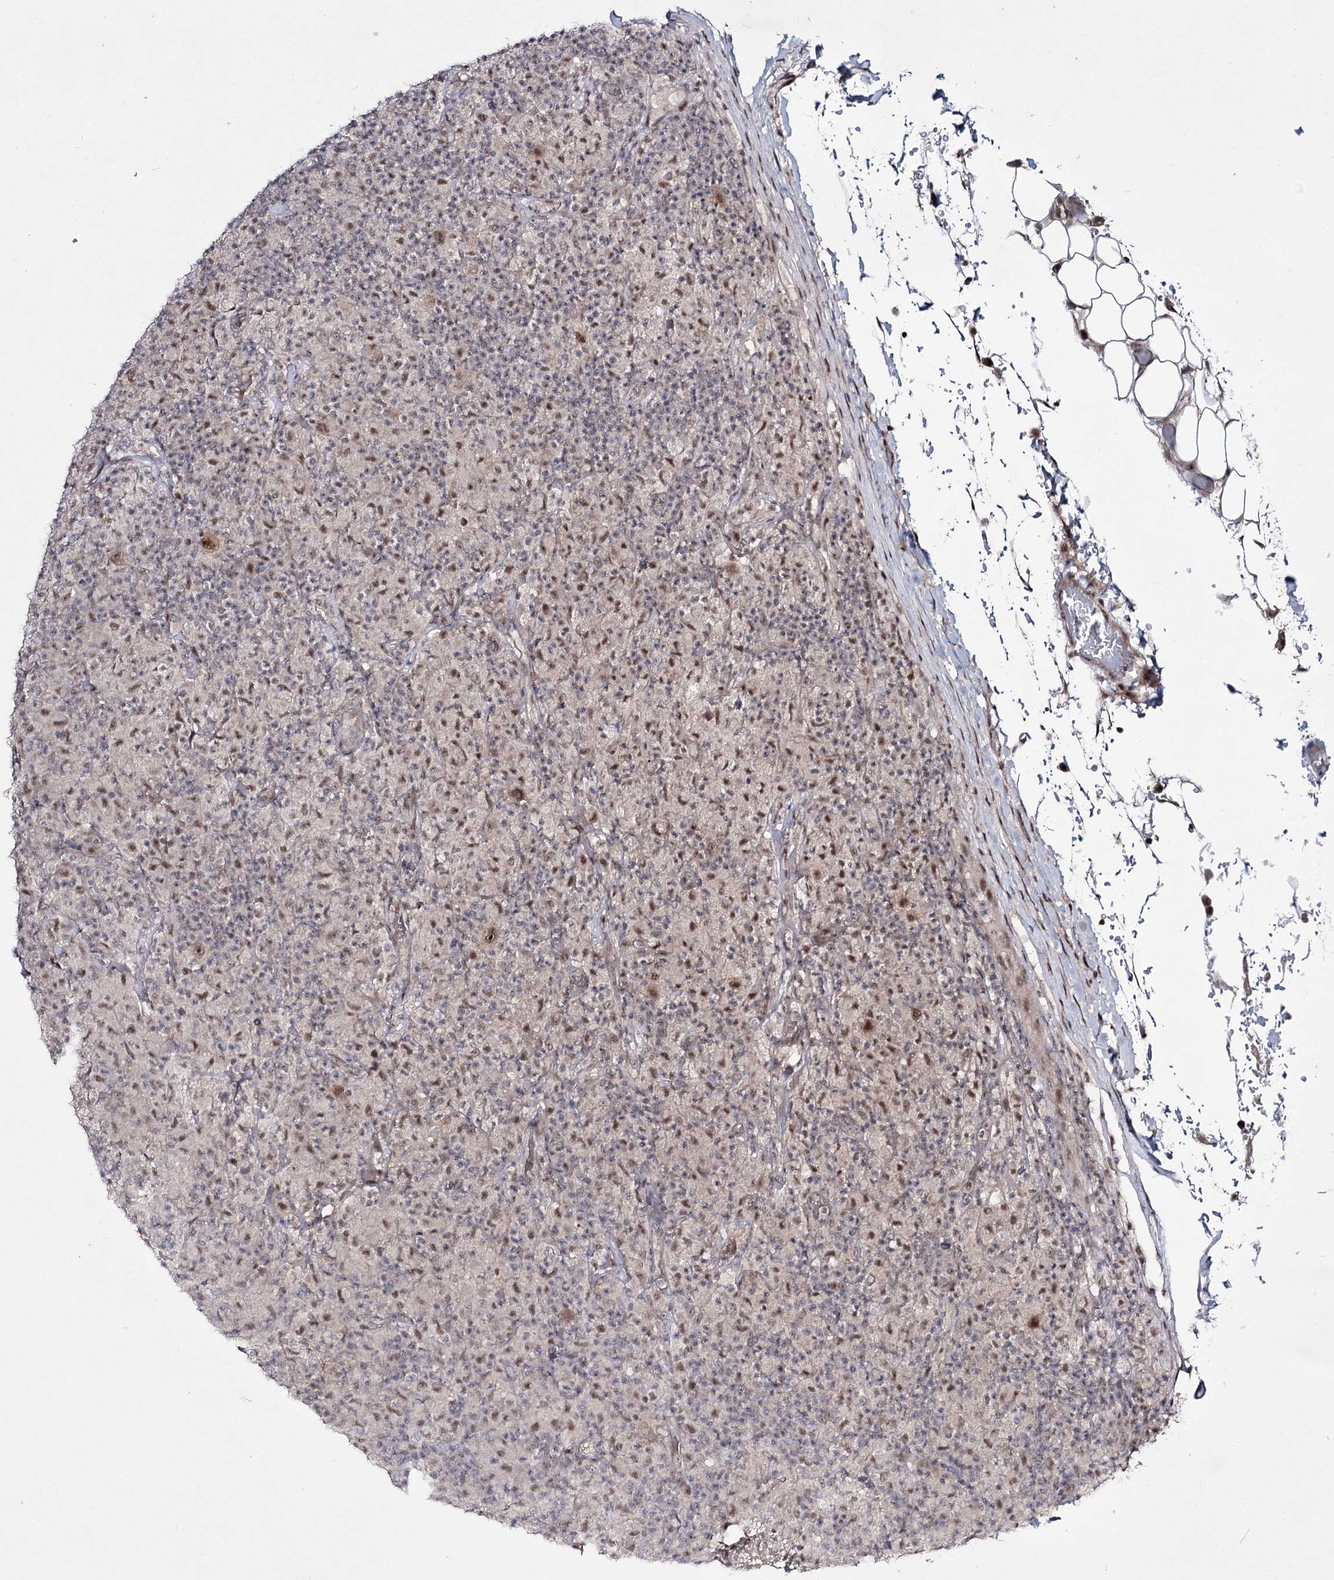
{"staining": {"intensity": "moderate", "quantity": ">75%", "location": "nuclear"}, "tissue": "lymphoma", "cell_type": "Tumor cells", "image_type": "cancer", "snomed": [{"axis": "morphology", "description": "Hodgkin's disease, NOS"}, {"axis": "topography", "description": "Lymph node"}], "caption": "A micrograph showing moderate nuclear staining in about >75% of tumor cells in Hodgkin's disease, as visualized by brown immunohistochemical staining.", "gene": "HOXC11", "patient": {"sex": "male", "age": 70}}